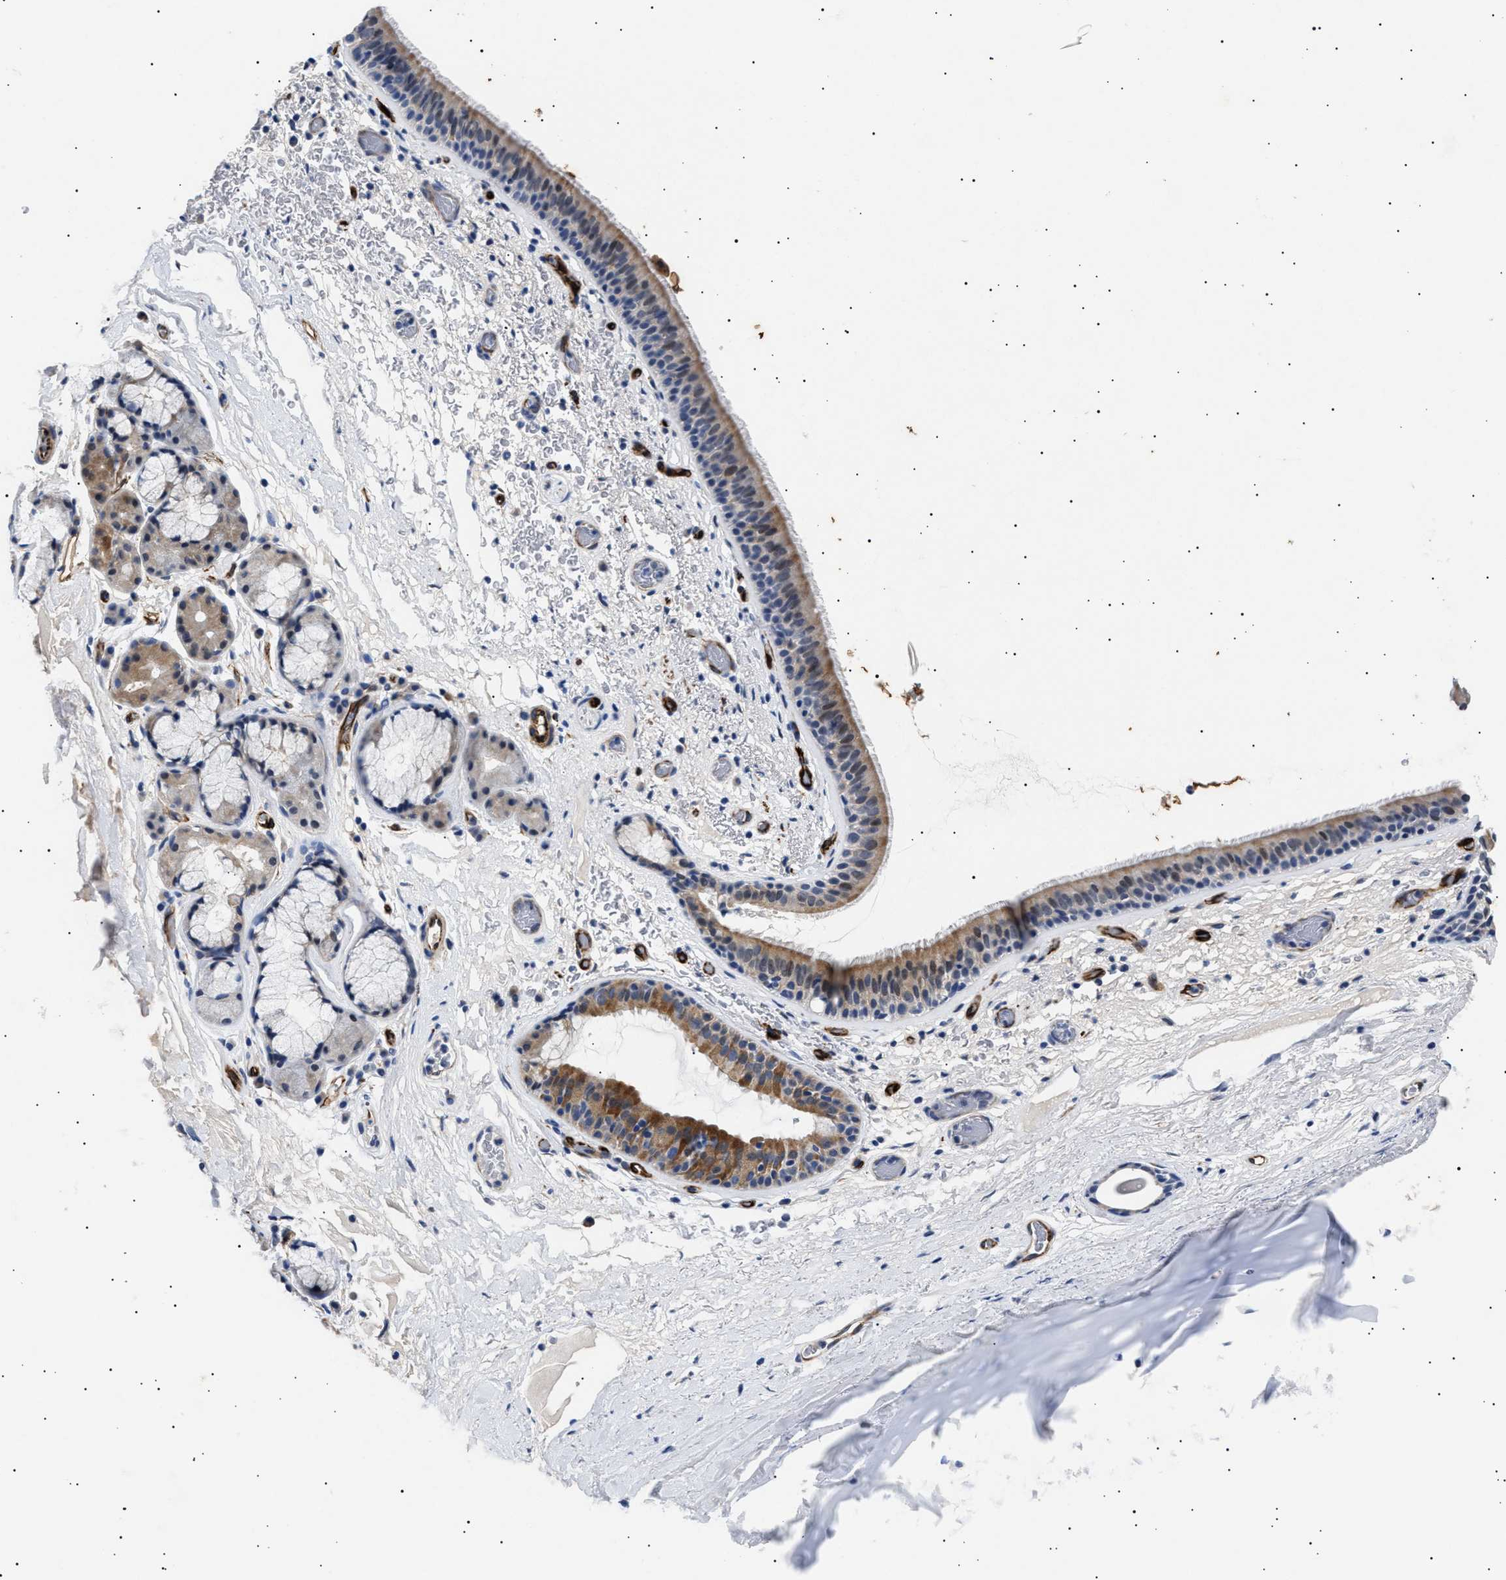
{"staining": {"intensity": "moderate", "quantity": ">75%", "location": "cytoplasmic/membranous"}, "tissue": "bronchus", "cell_type": "Respiratory epithelial cells", "image_type": "normal", "snomed": [{"axis": "morphology", "description": "Normal tissue, NOS"}, {"axis": "topography", "description": "Cartilage tissue"}], "caption": "A micrograph of bronchus stained for a protein reveals moderate cytoplasmic/membranous brown staining in respiratory epithelial cells. The protein of interest is stained brown, and the nuclei are stained in blue (DAB (3,3'-diaminobenzidine) IHC with brightfield microscopy, high magnification).", "gene": "OLFML2A", "patient": {"sex": "female", "age": 63}}